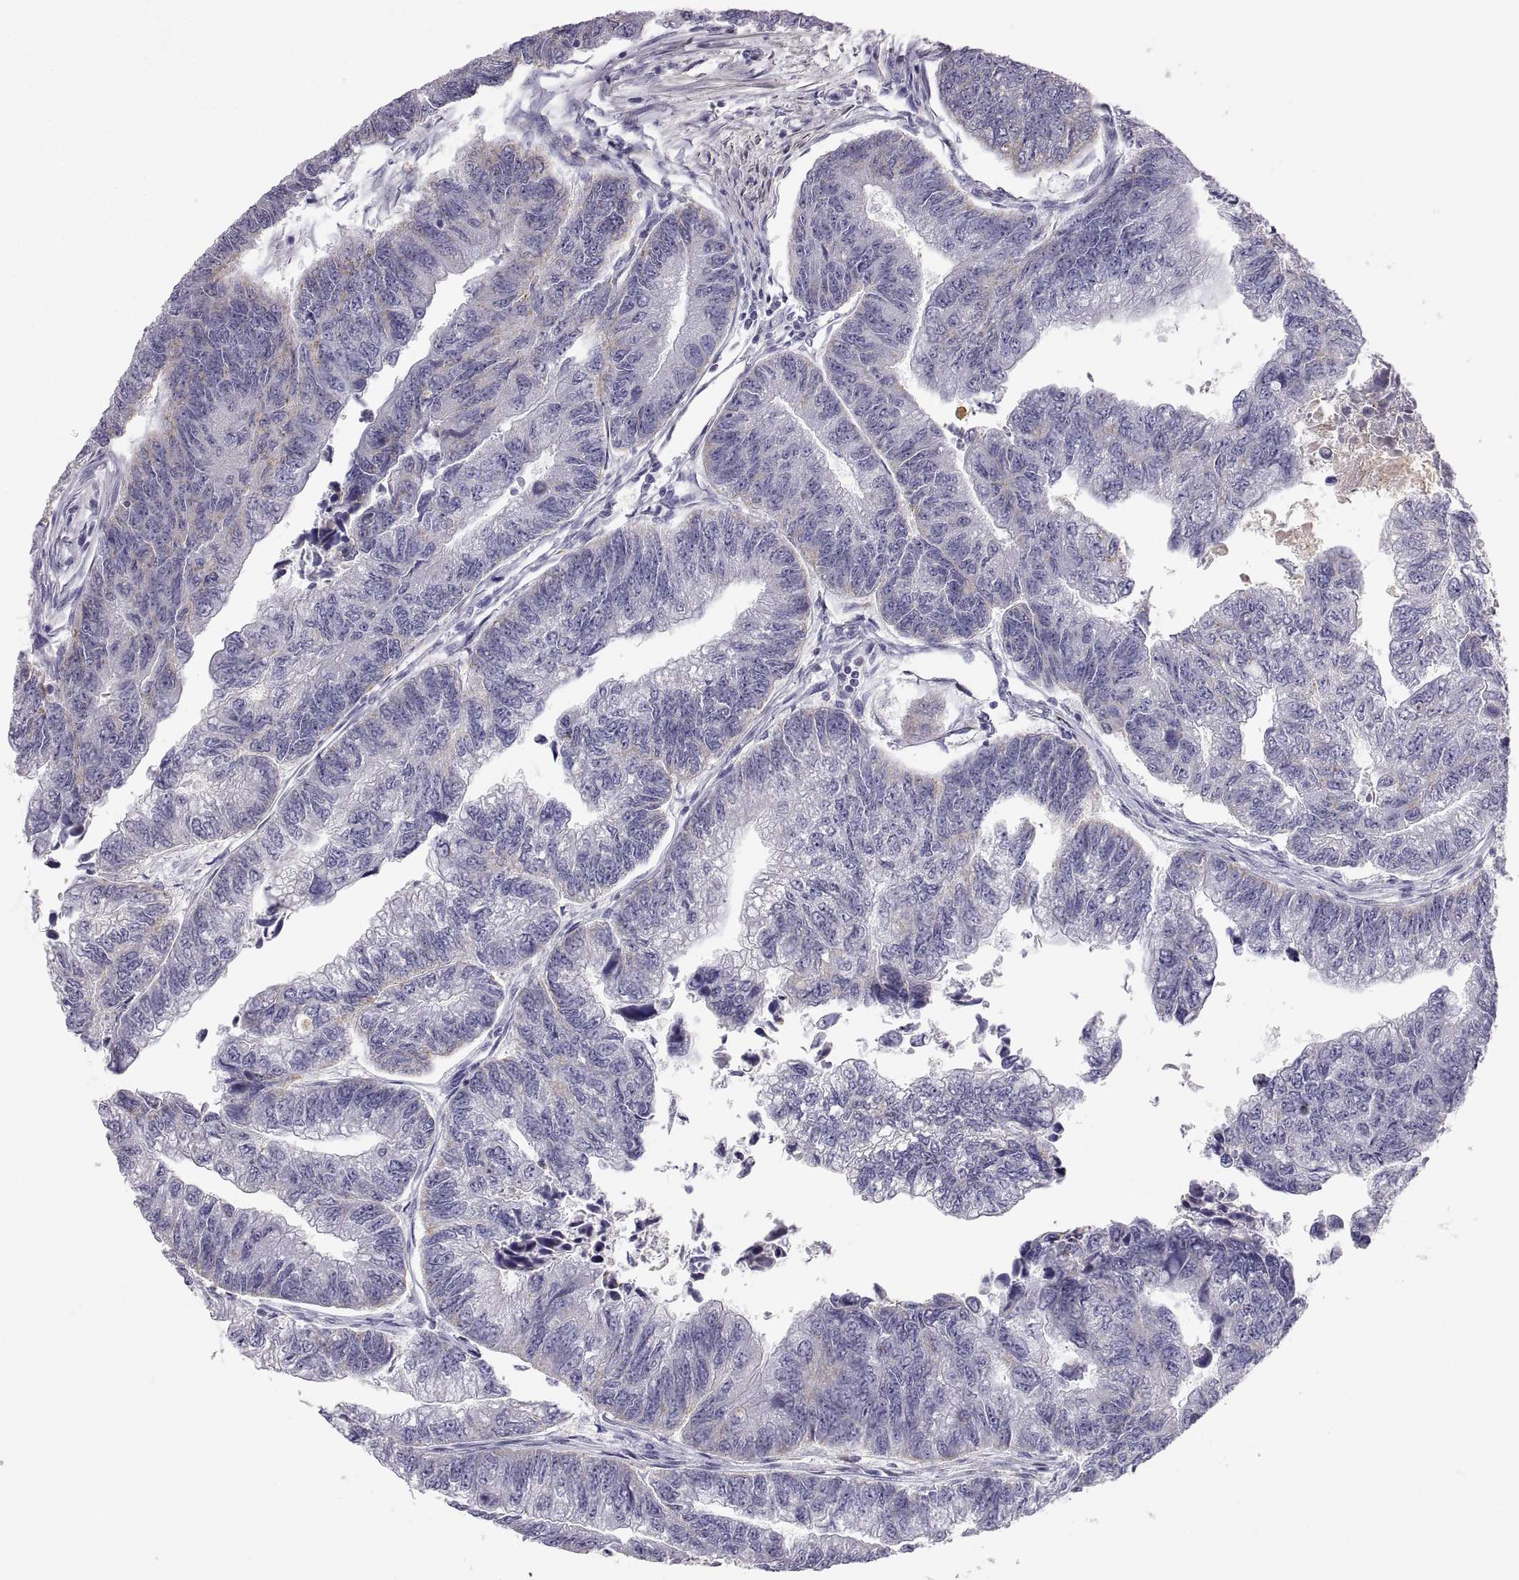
{"staining": {"intensity": "negative", "quantity": "none", "location": "none"}, "tissue": "colorectal cancer", "cell_type": "Tumor cells", "image_type": "cancer", "snomed": [{"axis": "morphology", "description": "Adenocarcinoma, NOS"}, {"axis": "topography", "description": "Colon"}], "caption": "Tumor cells show no significant protein expression in colorectal cancer.", "gene": "PGM5", "patient": {"sex": "female", "age": 65}}